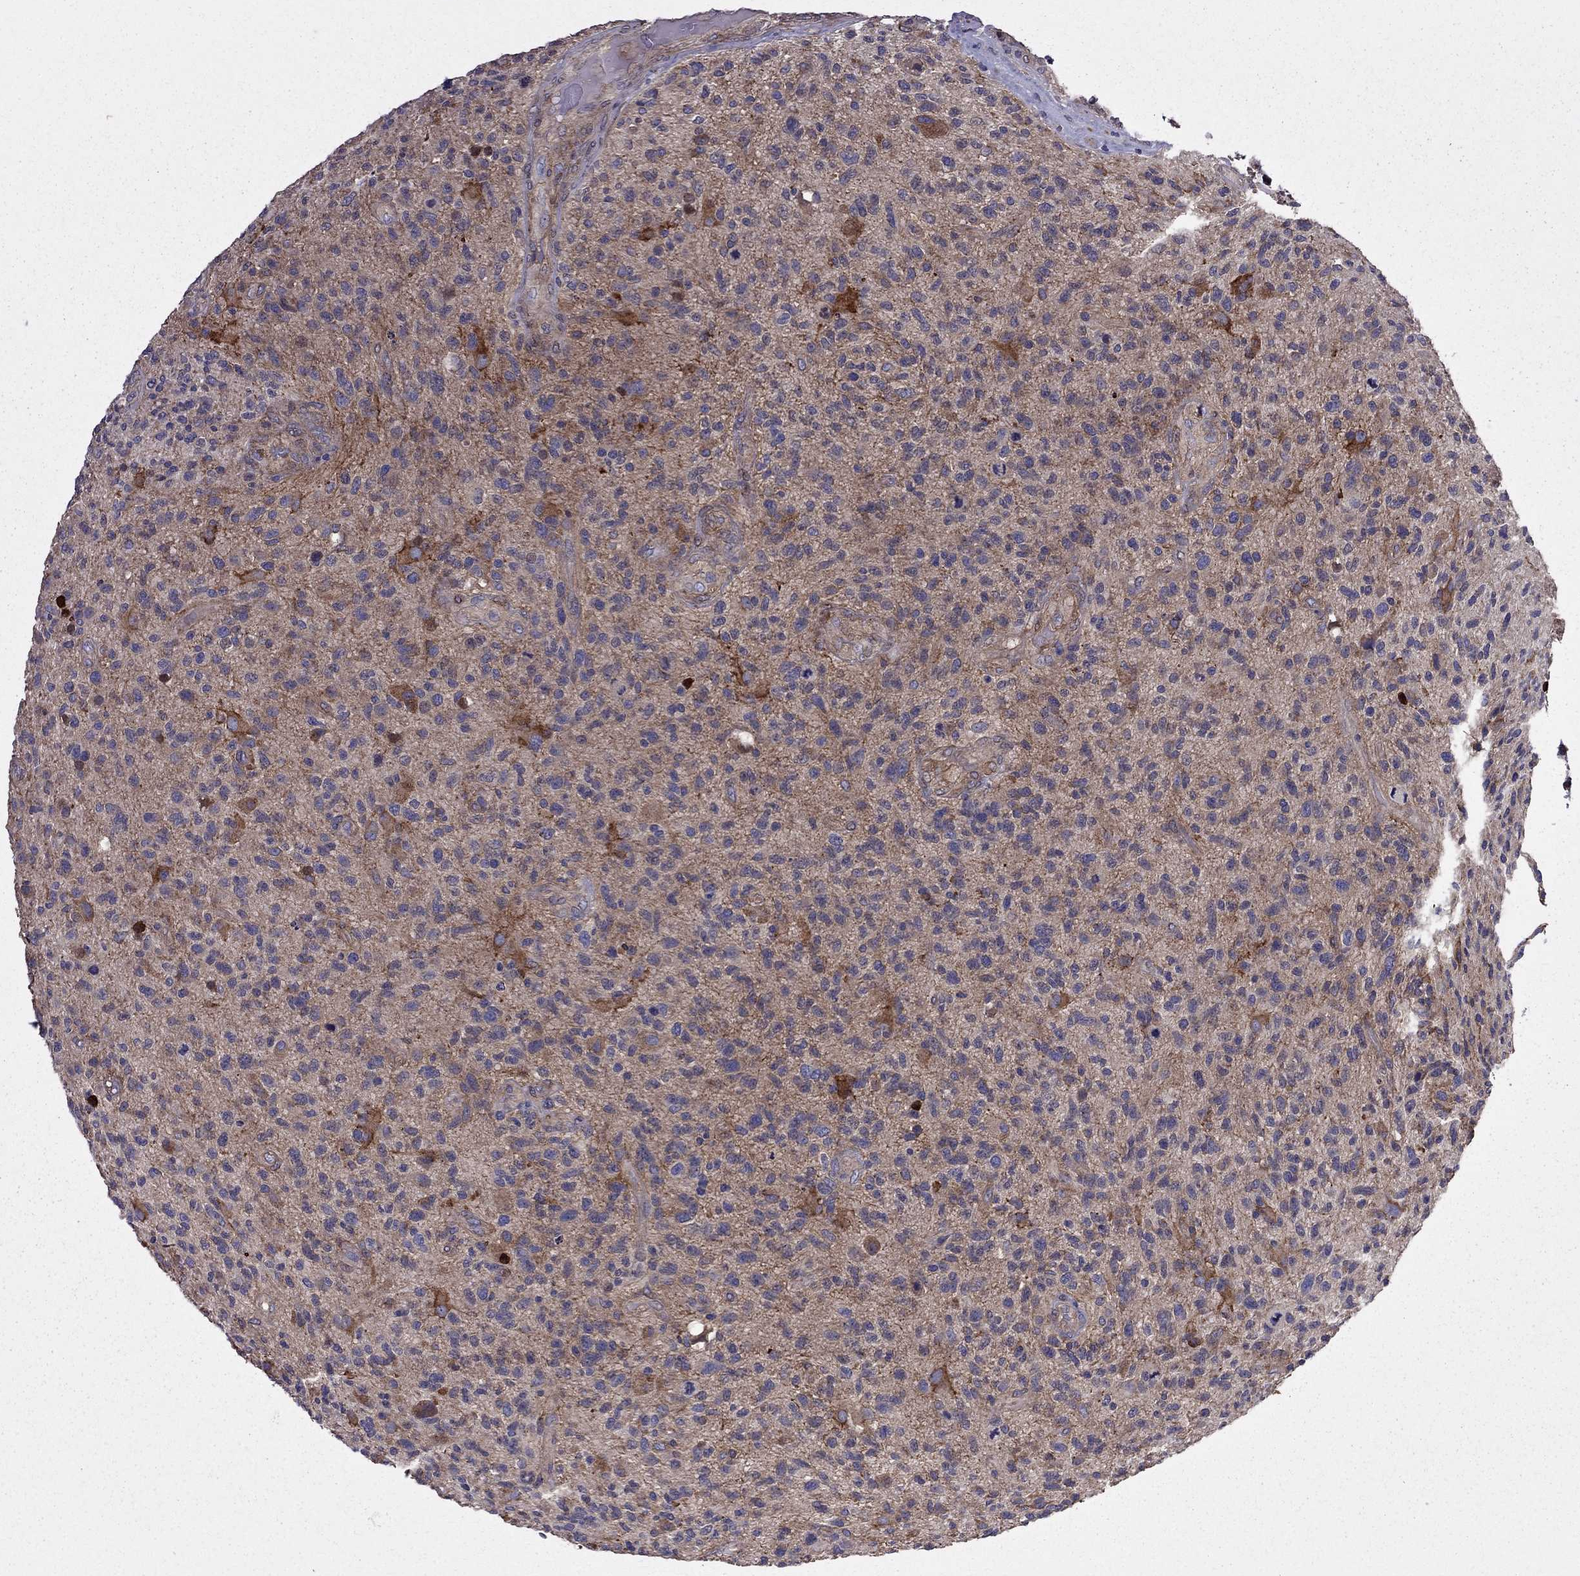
{"staining": {"intensity": "negative", "quantity": "none", "location": "none"}, "tissue": "glioma", "cell_type": "Tumor cells", "image_type": "cancer", "snomed": [{"axis": "morphology", "description": "Glioma, malignant, High grade"}, {"axis": "topography", "description": "Brain"}], "caption": "Immunohistochemistry (IHC) of malignant high-grade glioma demonstrates no positivity in tumor cells.", "gene": "ITGB1", "patient": {"sex": "male", "age": 47}}